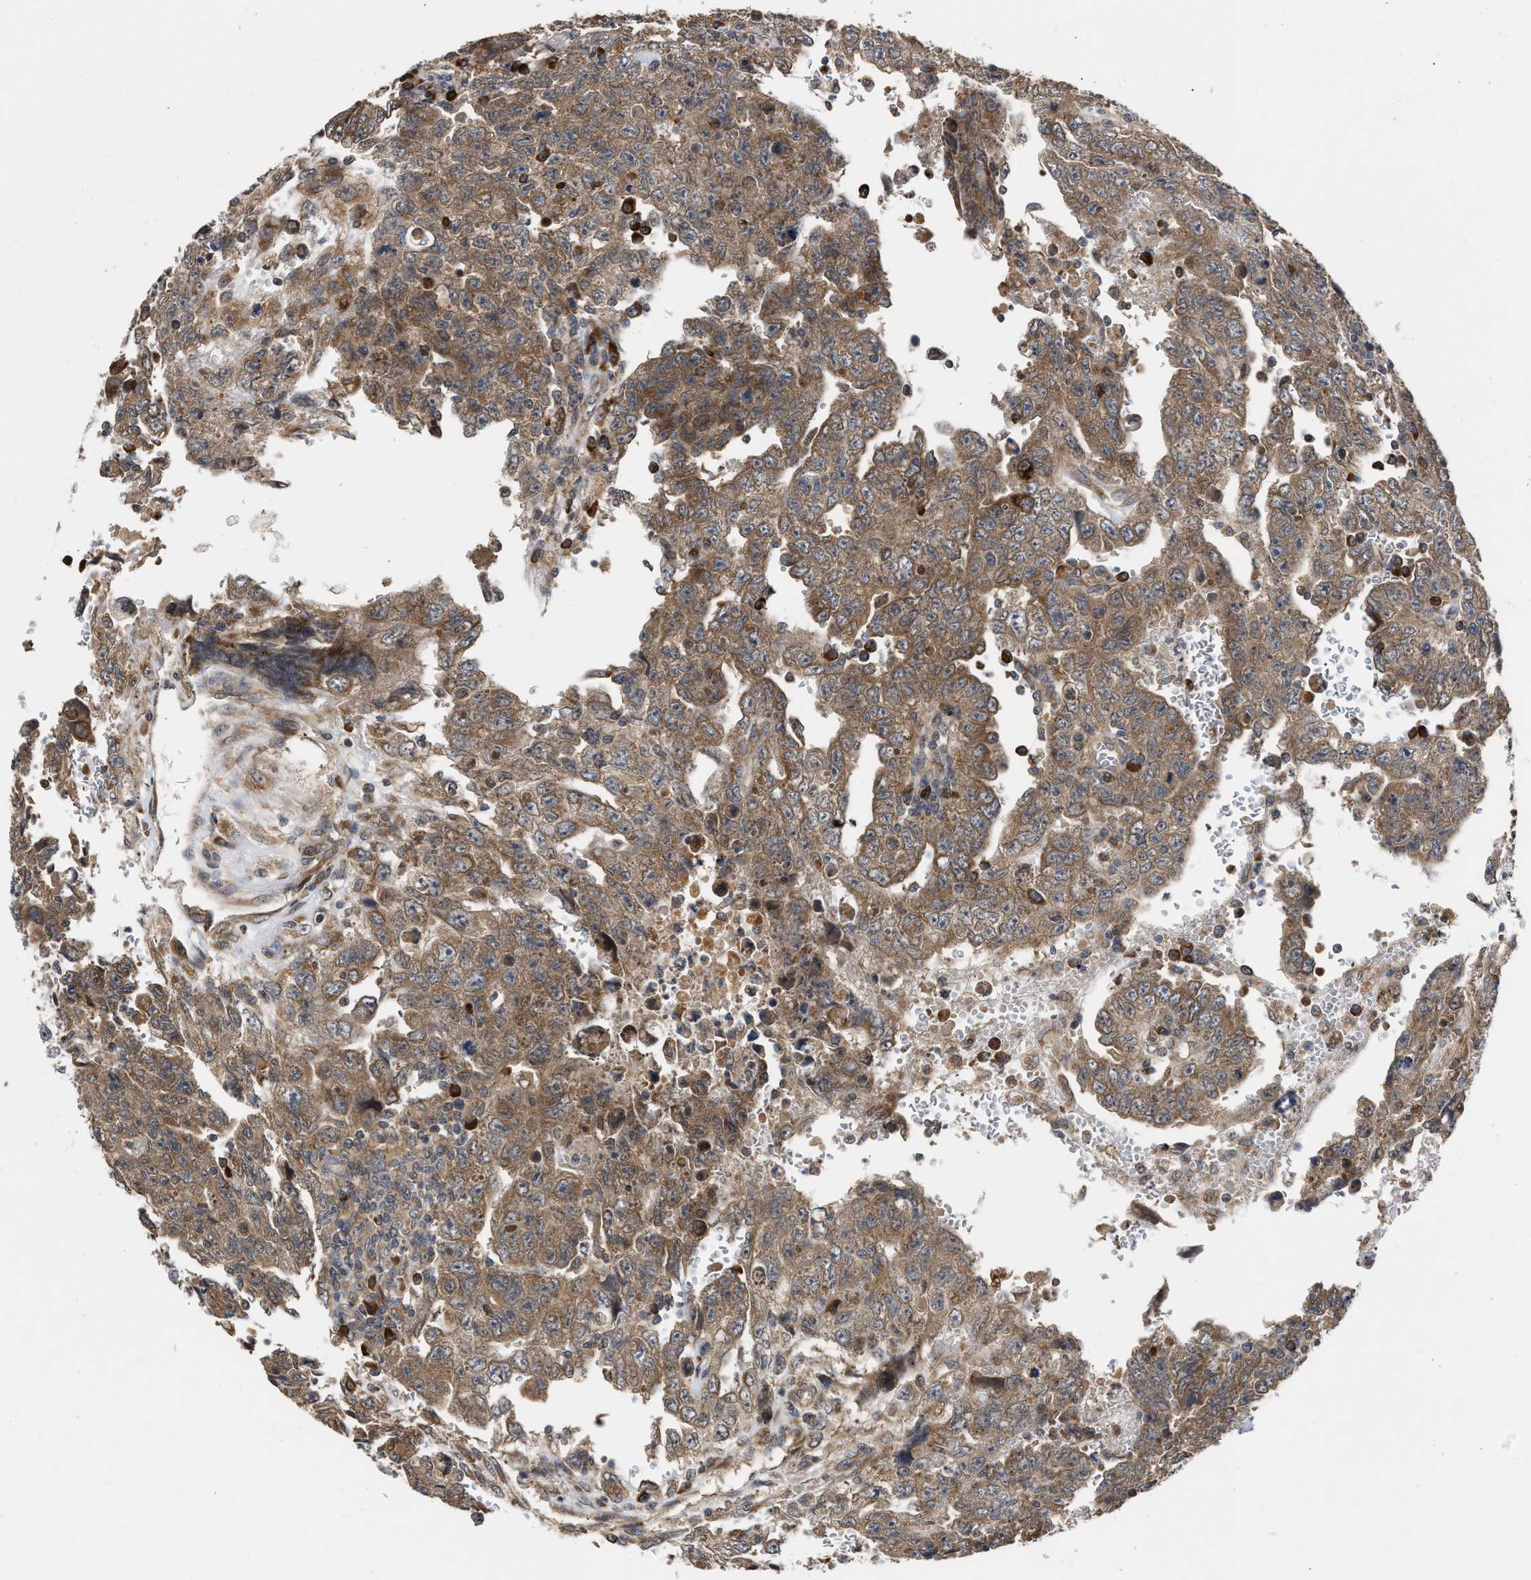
{"staining": {"intensity": "moderate", "quantity": ">75%", "location": "cytoplasmic/membranous"}, "tissue": "testis cancer", "cell_type": "Tumor cells", "image_type": "cancer", "snomed": [{"axis": "morphology", "description": "Carcinoma, Embryonal, NOS"}, {"axis": "topography", "description": "Testis"}], "caption": "Protein expression analysis of testis embryonal carcinoma displays moderate cytoplasmic/membranous expression in approximately >75% of tumor cells. Nuclei are stained in blue.", "gene": "SAR1A", "patient": {"sex": "male", "age": 28}}